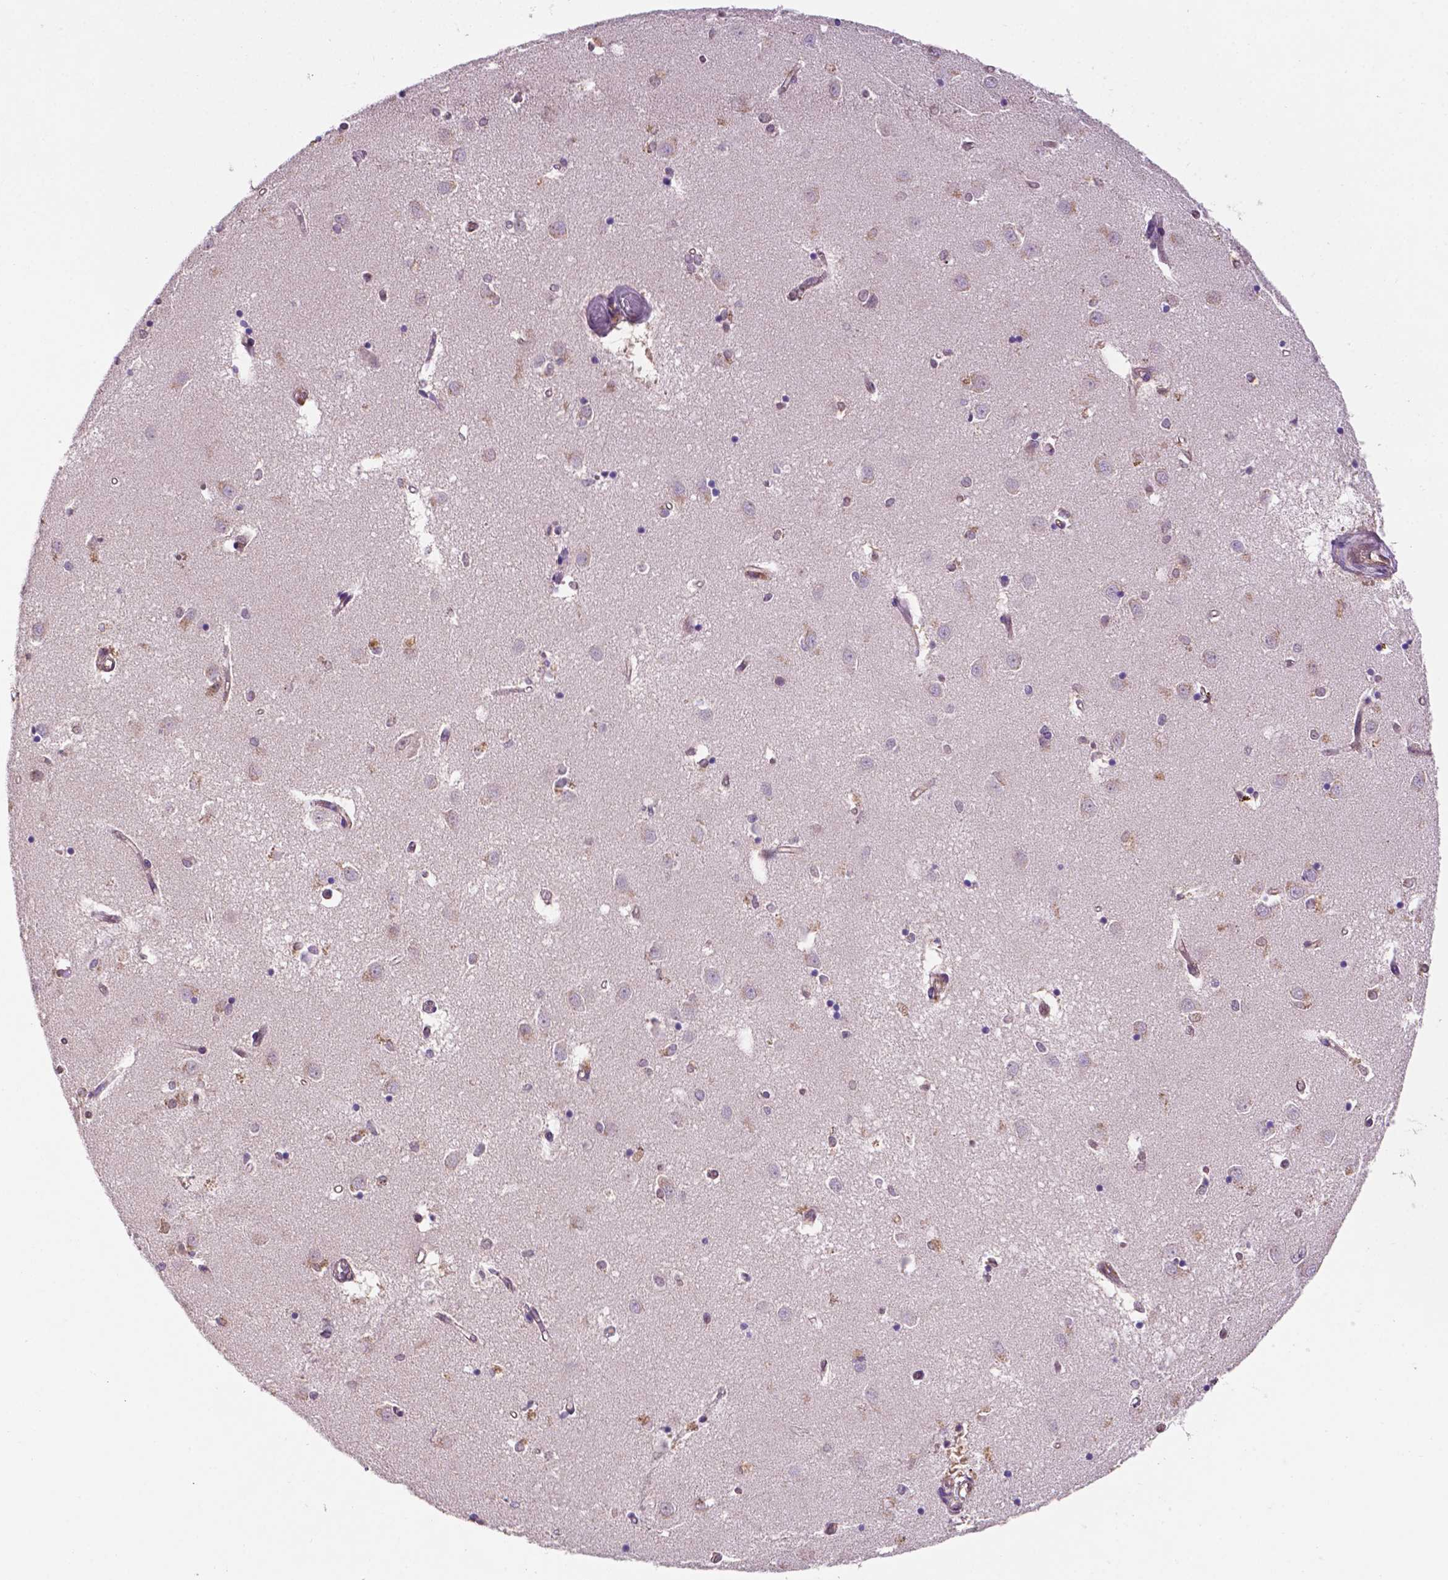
{"staining": {"intensity": "negative", "quantity": "none", "location": "none"}, "tissue": "caudate", "cell_type": "Glial cells", "image_type": "normal", "snomed": [{"axis": "morphology", "description": "Normal tissue, NOS"}, {"axis": "topography", "description": "Lateral ventricle wall"}], "caption": "DAB immunohistochemical staining of unremarkable caudate displays no significant staining in glial cells. (DAB immunohistochemistry, high magnification).", "gene": "UBE2L6", "patient": {"sex": "male", "age": 54}}